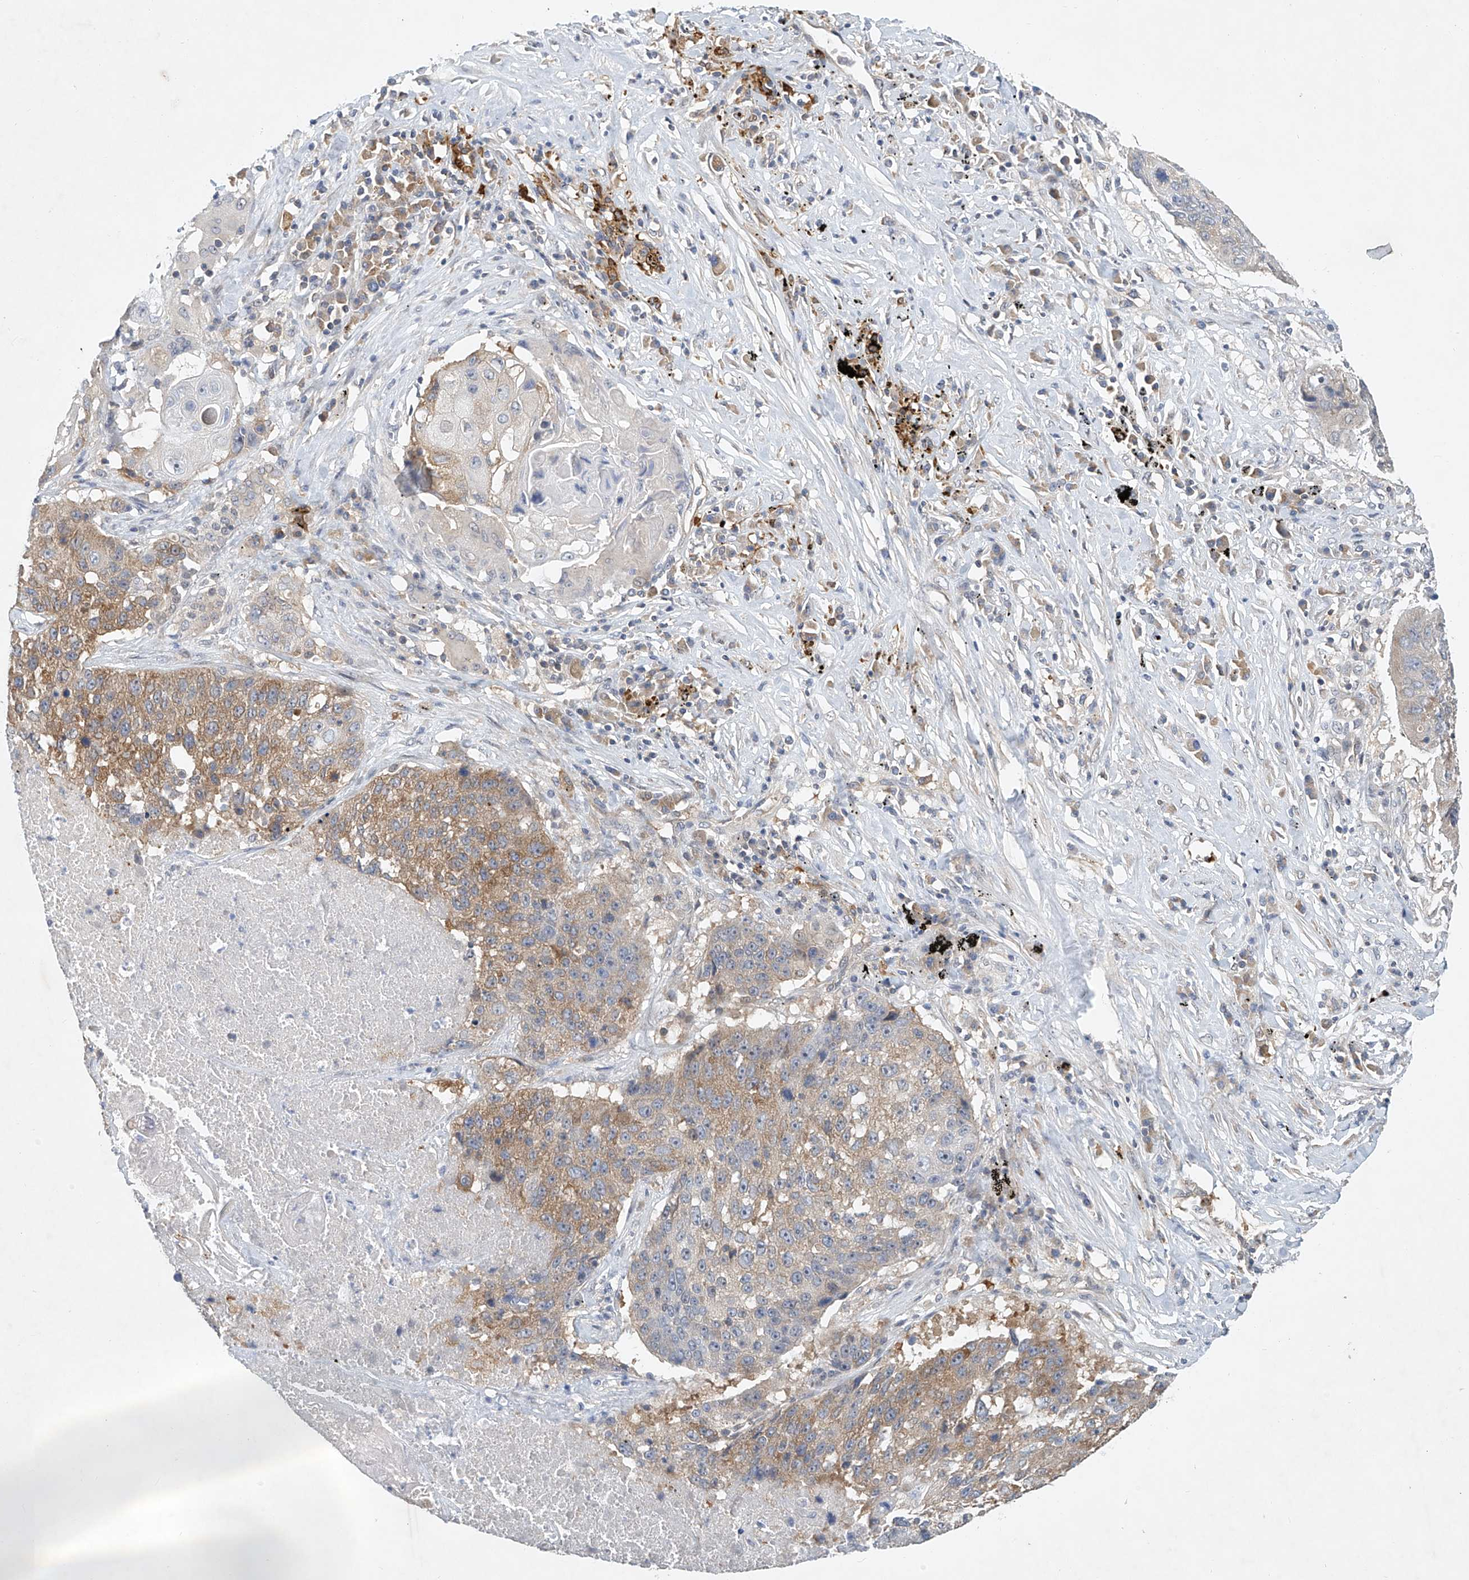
{"staining": {"intensity": "moderate", "quantity": "25%-75%", "location": "cytoplasmic/membranous"}, "tissue": "lung cancer", "cell_type": "Tumor cells", "image_type": "cancer", "snomed": [{"axis": "morphology", "description": "Squamous cell carcinoma, NOS"}, {"axis": "topography", "description": "Lung"}], "caption": "Immunohistochemical staining of lung cancer (squamous cell carcinoma) displays moderate cytoplasmic/membranous protein staining in about 25%-75% of tumor cells.", "gene": "CARMIL1", "patient": {"sex": "male", "age": 61}}